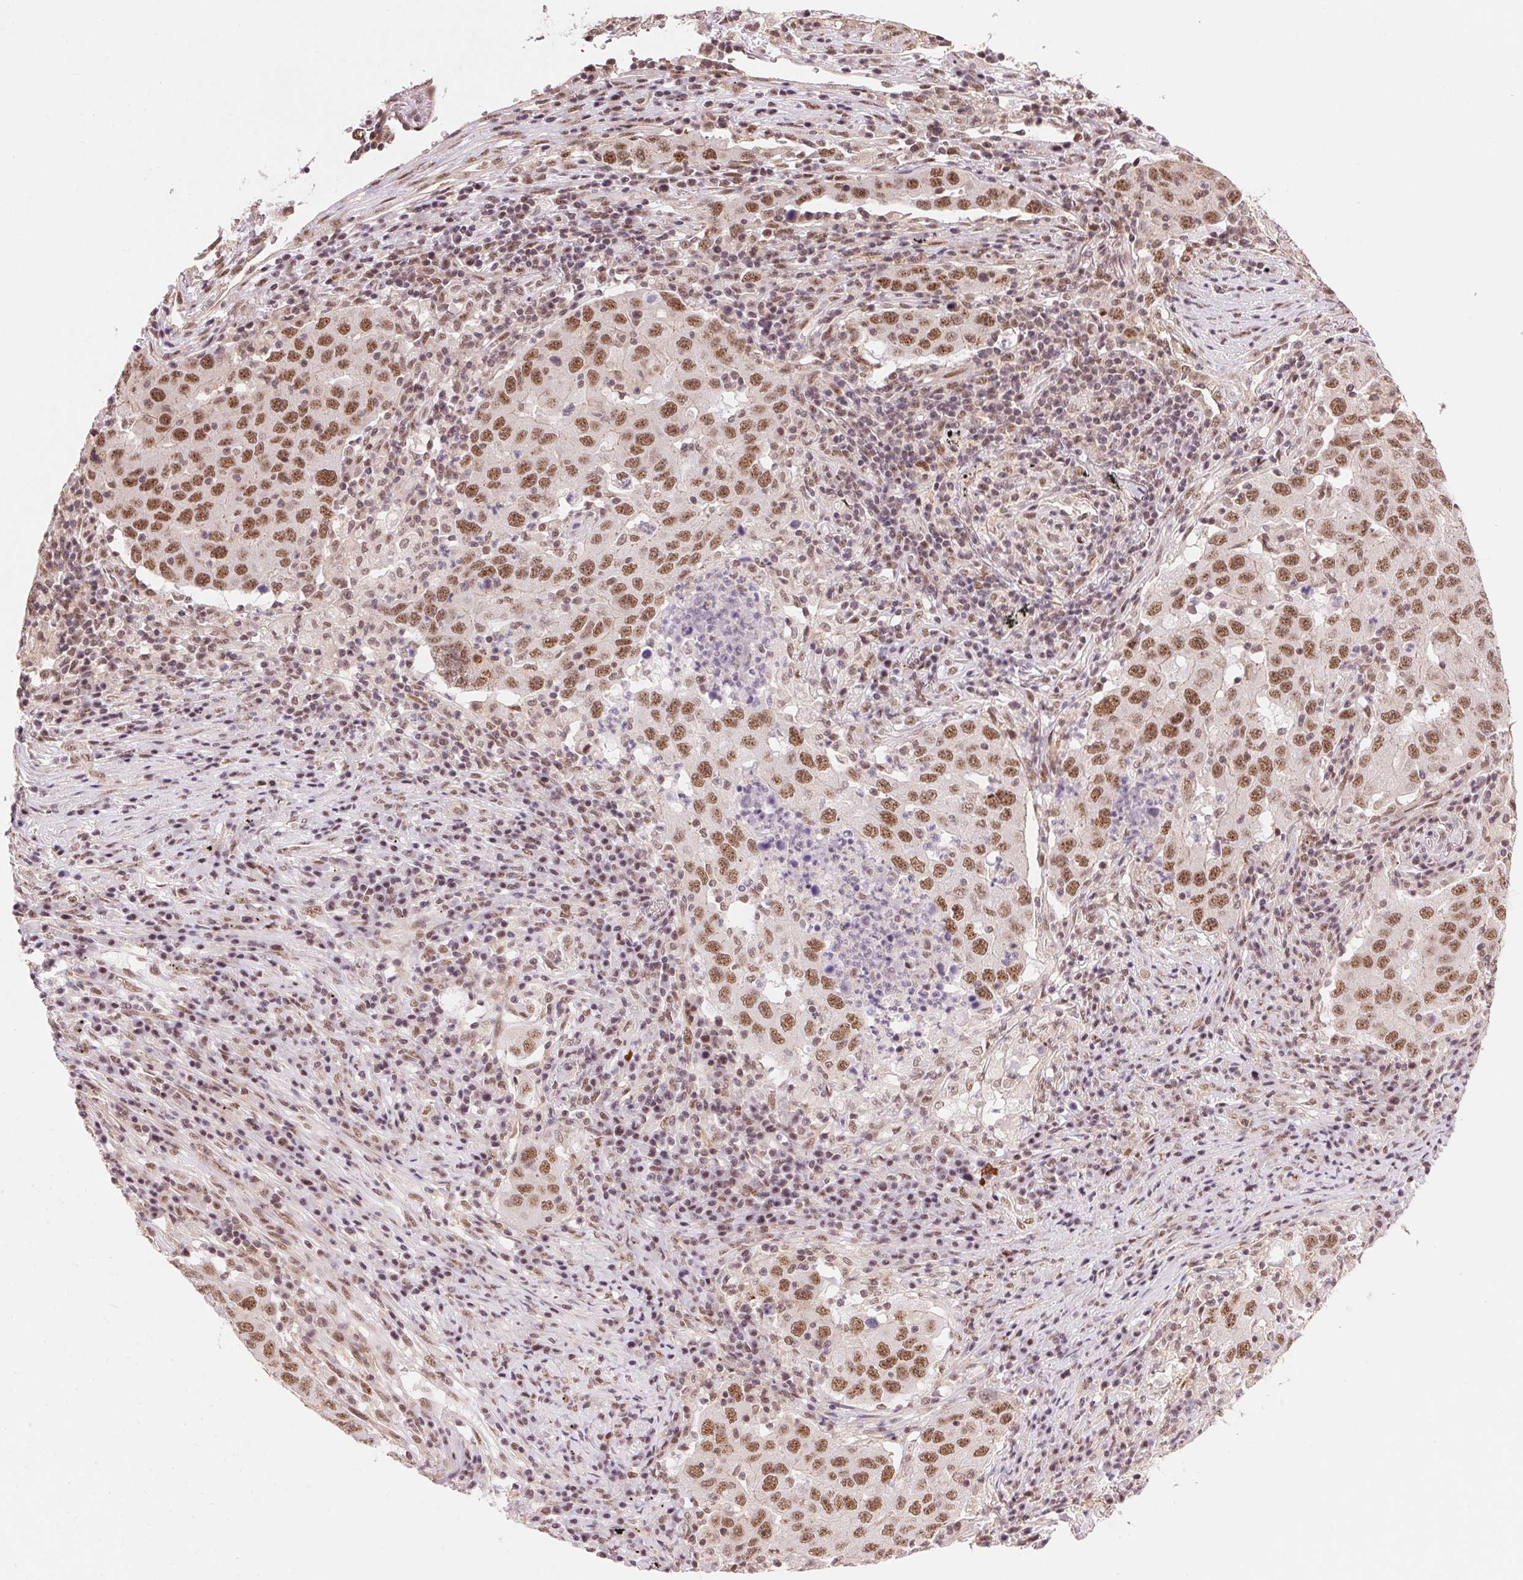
{"staining": {"intensity": "moderate", "quantity": ">75%", "location": "nuclear"}, "tissue": "lung cancer", "cell_type": "Tumor cells", "image_type": "cancer", "snomed": [{"axis": "morphology", "description": "Adenocarcinoma, NOS"}, {"axis": "topography", "description": "Lung"}], "caption": "About >75% of tumor cells in lung cancer (adenocarcinoma) reveal moderate nuclear protein expression as visualized by brown immunohistochemical staining.", "gene": "HNRNPDL", "patient": {"sex": "male", "age": 73}}